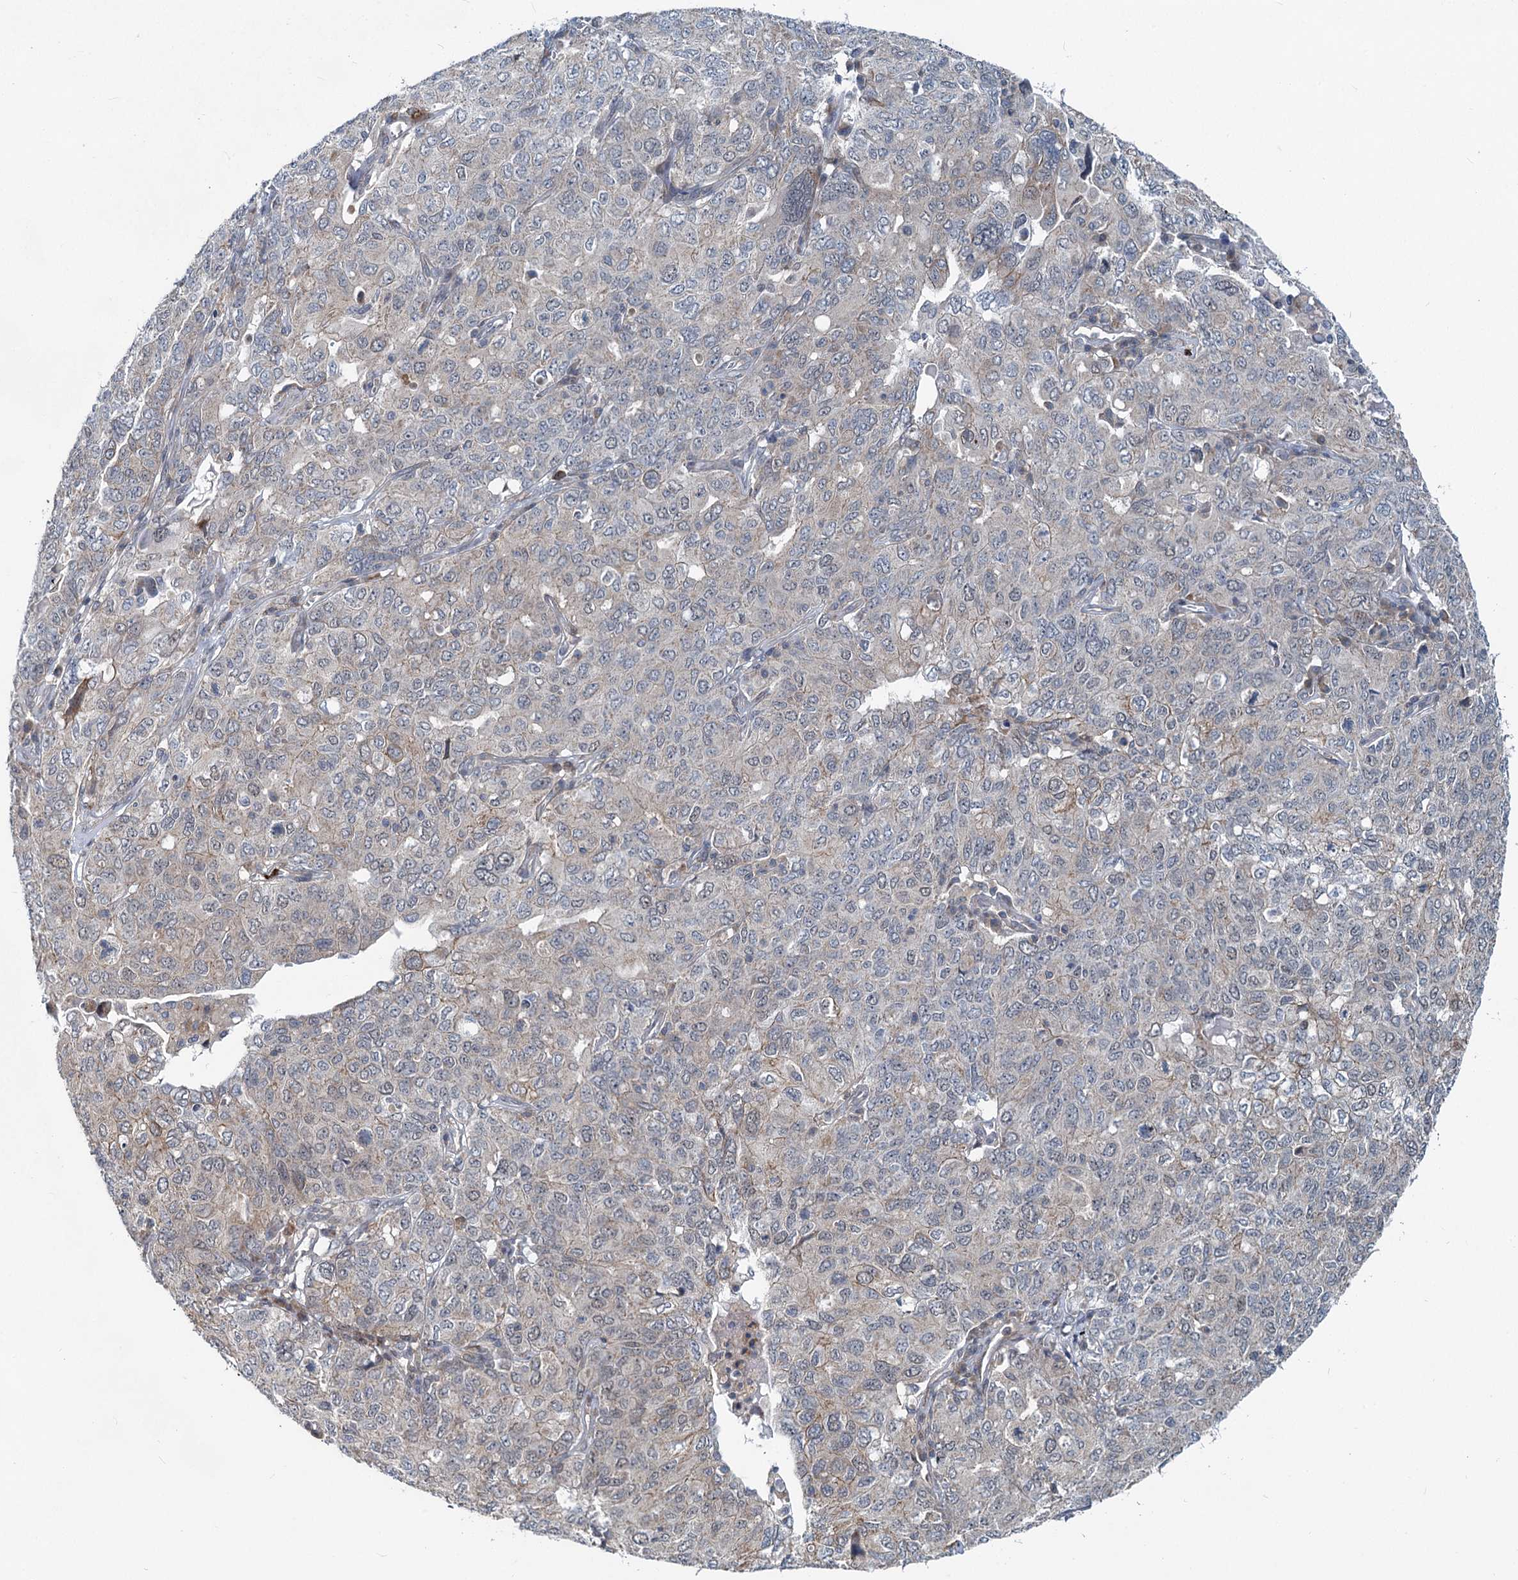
{"staining": {"intensity": "weak", "quantity": "<25%", "location": "cytoplasmic/membranous"}, "tissue": "ovarian cancer", "cell_type": "Tumor cells", "image_type": "cancer", "snomed": [{"axis": "morphology", "description": "Carcinoma, endometroid"}, {"axis": "topography", "description": "Ovary"}], "caption": "Image shows no significant protein staining in tumor cells of endometroid carcinoma (ovarian).", "gene": "ADCY2", "patient": {"sex": "female", "age": 62}}